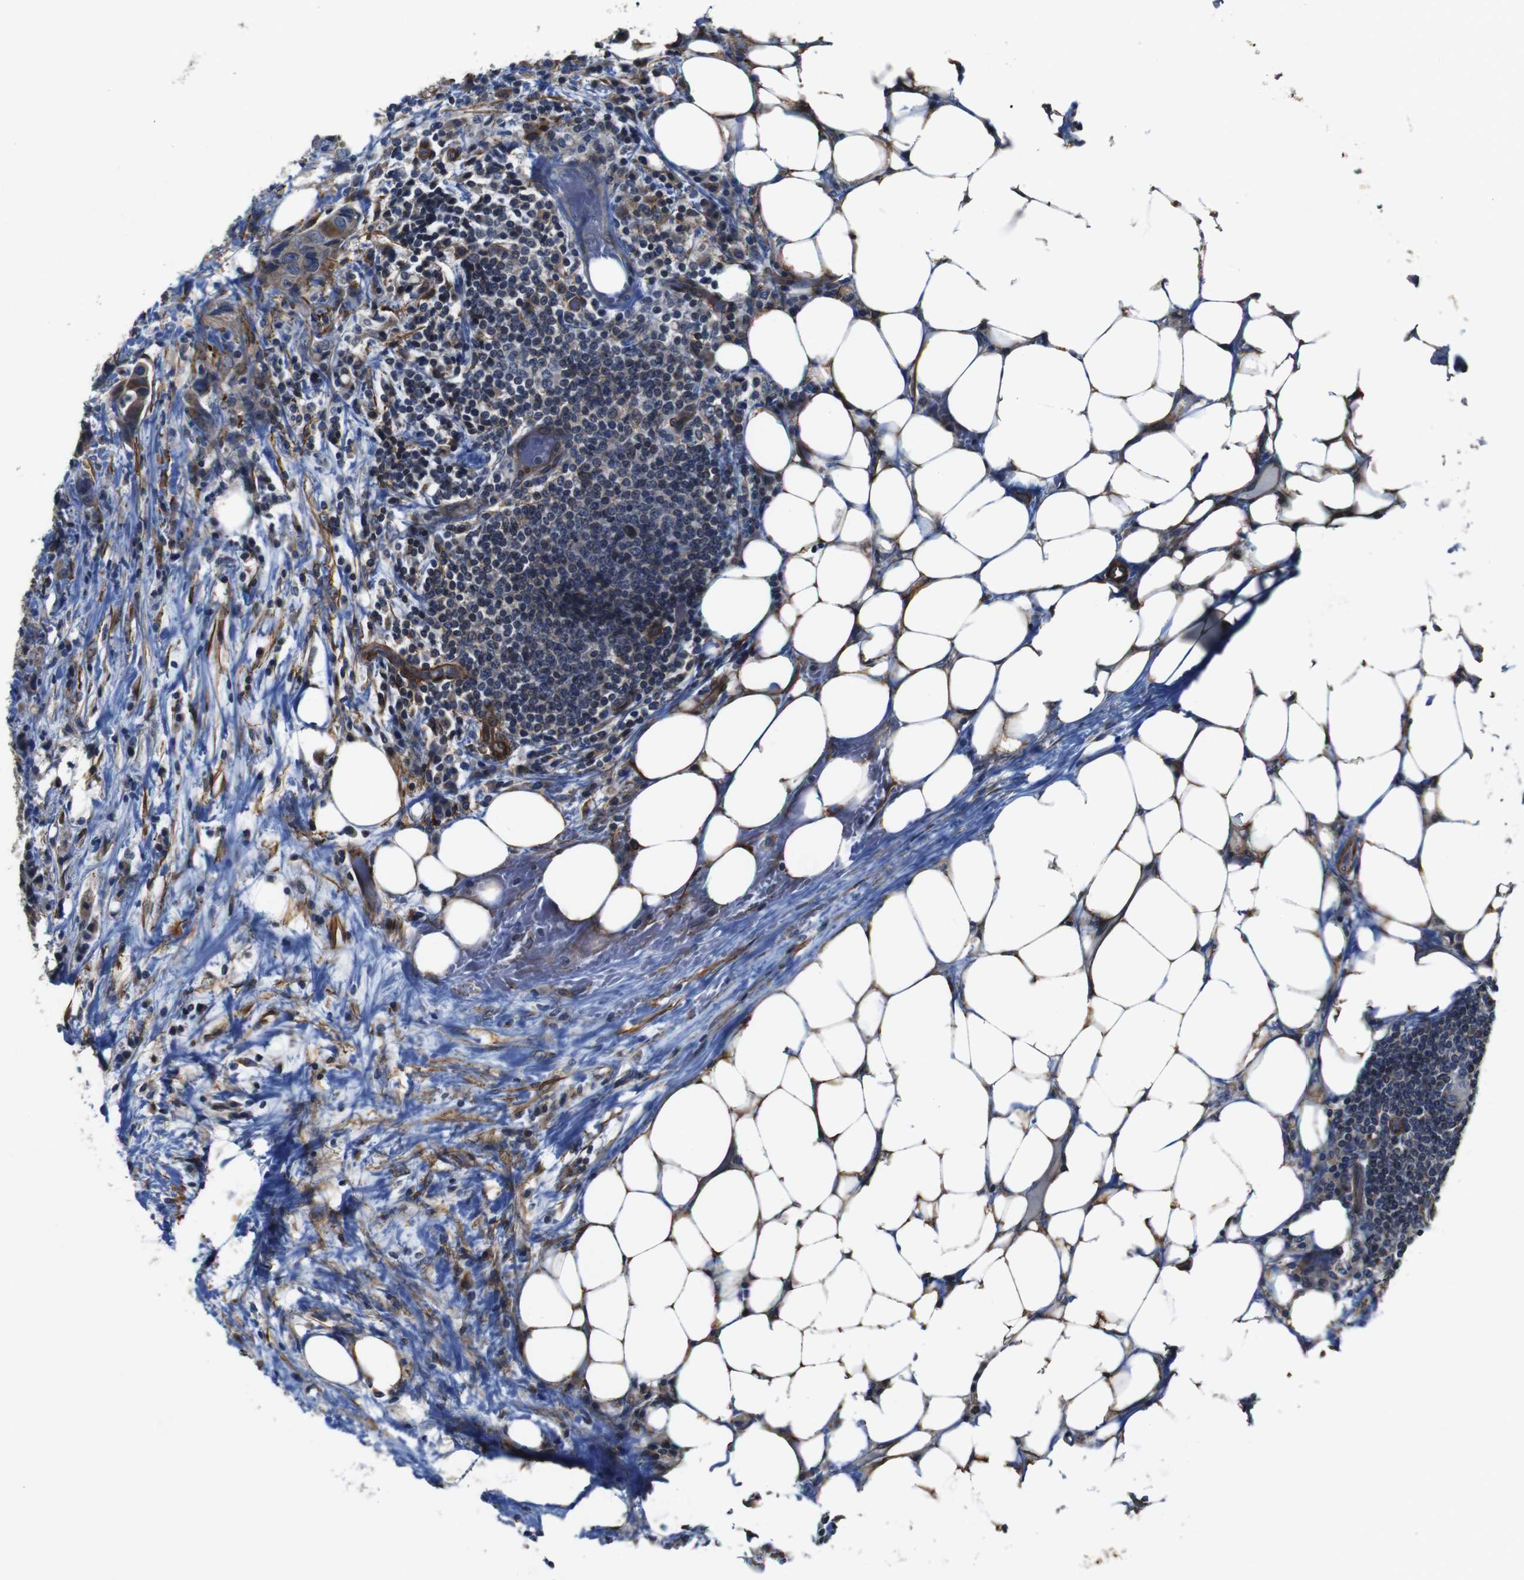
{"staining": {"intensity": "weak", "quantity": ">75%", "location": "cytoplasmic/membranous"}, "tissue": "colorectal cancer", "cell_type": "Tumor cells", "image_type": "cancer", "snomed": [{"axis": "morphology", "description": "Adenocarcinoma, NOS"}, {"axis": "topography", "description": "Colon"}], "caption": "Brown immunohistochemical staining in human colorectal cancer (adenocarcinoma) shows weak cytoplasmic/membranous positivity in approximately >75% of tumor cells. (DAB IHC, brown staining for protein, blue staining for nuclei).", "gene": "GGT7", "patient": {"sex": "male", "age": 71}}